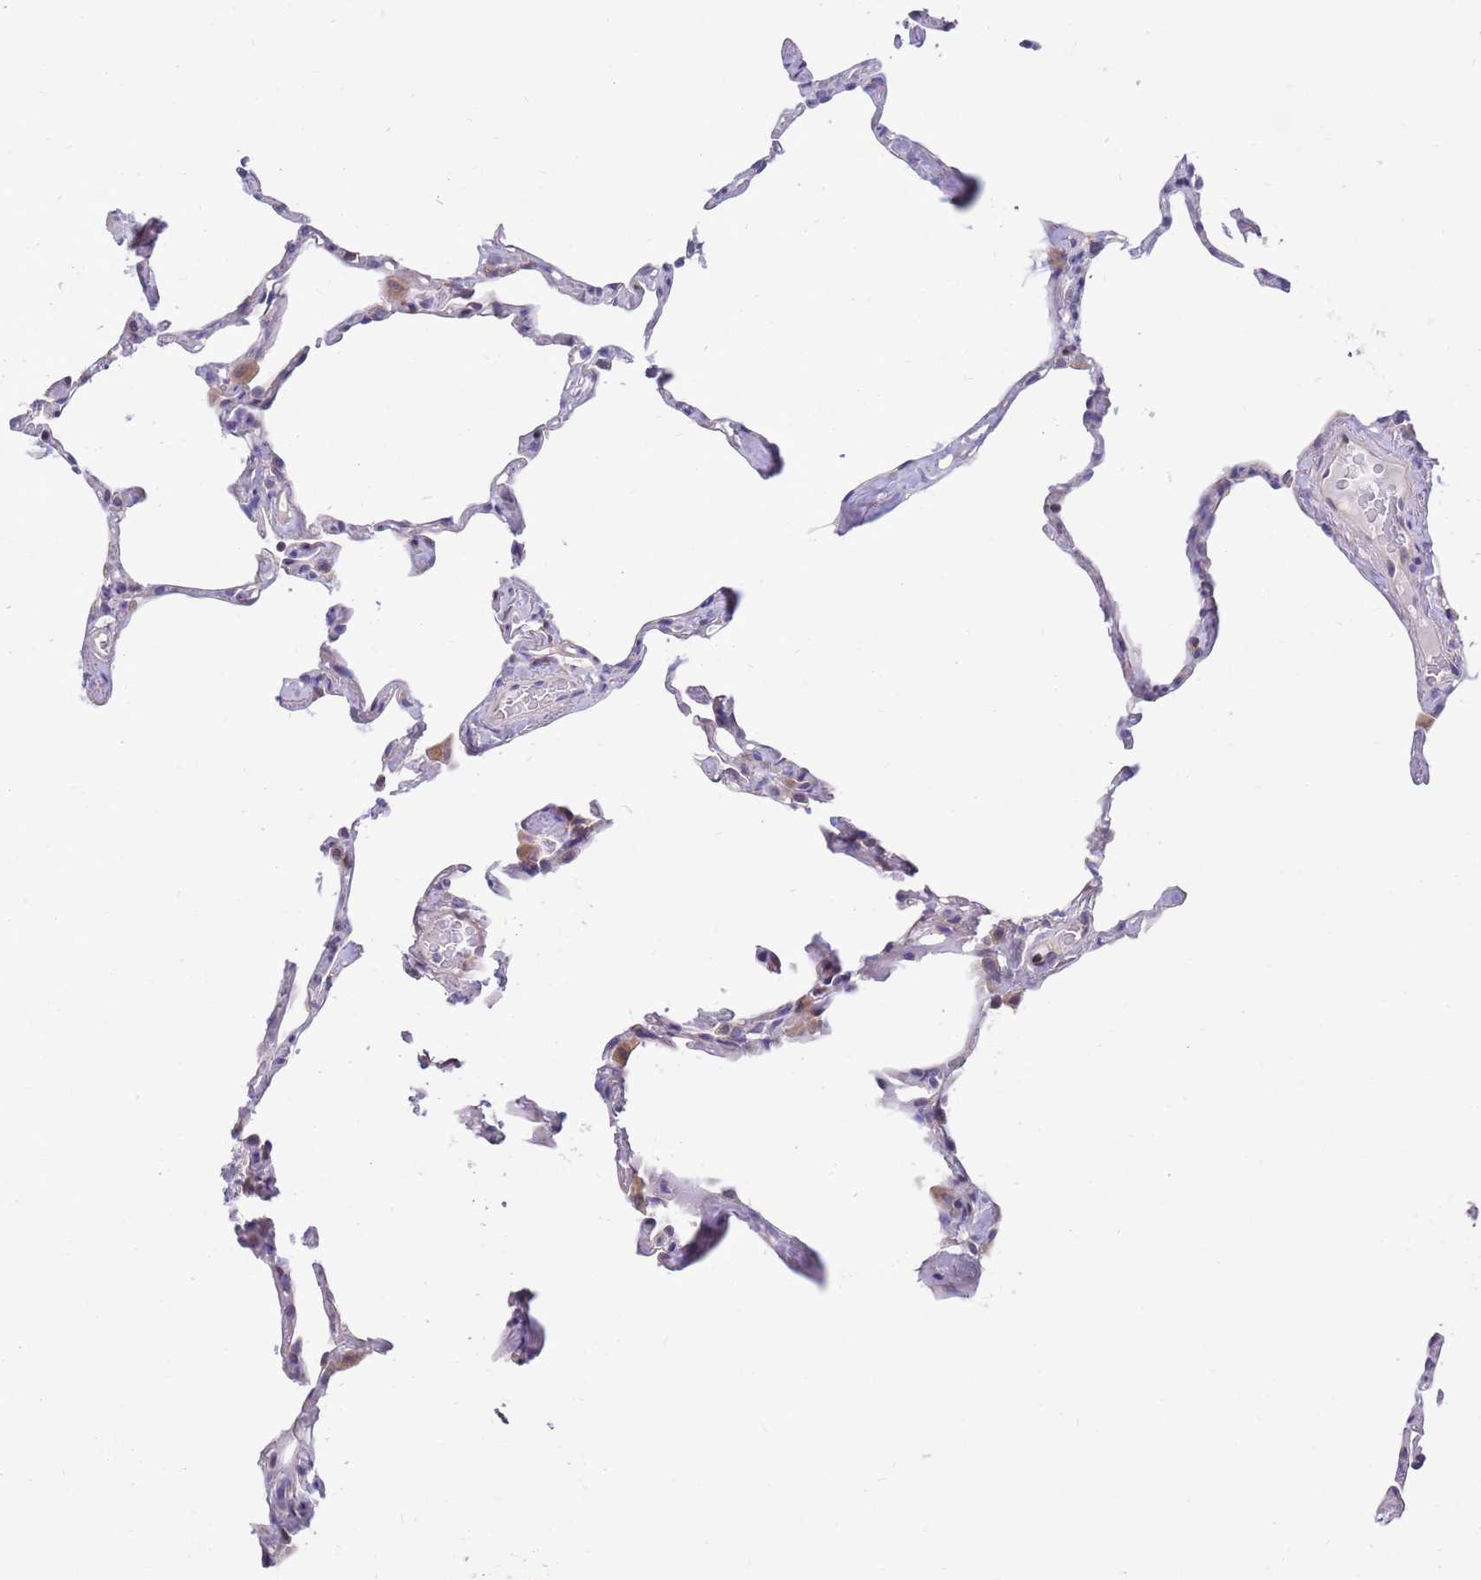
{"staining": {"intensity": "negative", "quantity": "none", "location": "none"}, "tissue": "lung", "cell_type": "Alveolar cells", "image_type": "normal", "snomed": [{"axis": "morphology", "description": "Normal tissue, NOS"}, {"axis": "topography", "description": "Lung"}], "caption": "A histopathology image of lung stained for a protein reveals no brown staining in alveolar cells. (DAB IHC with hematoxylin counter stain).", "gene": "KLHL29", "patient": {"sex": "male", "age": 65}}